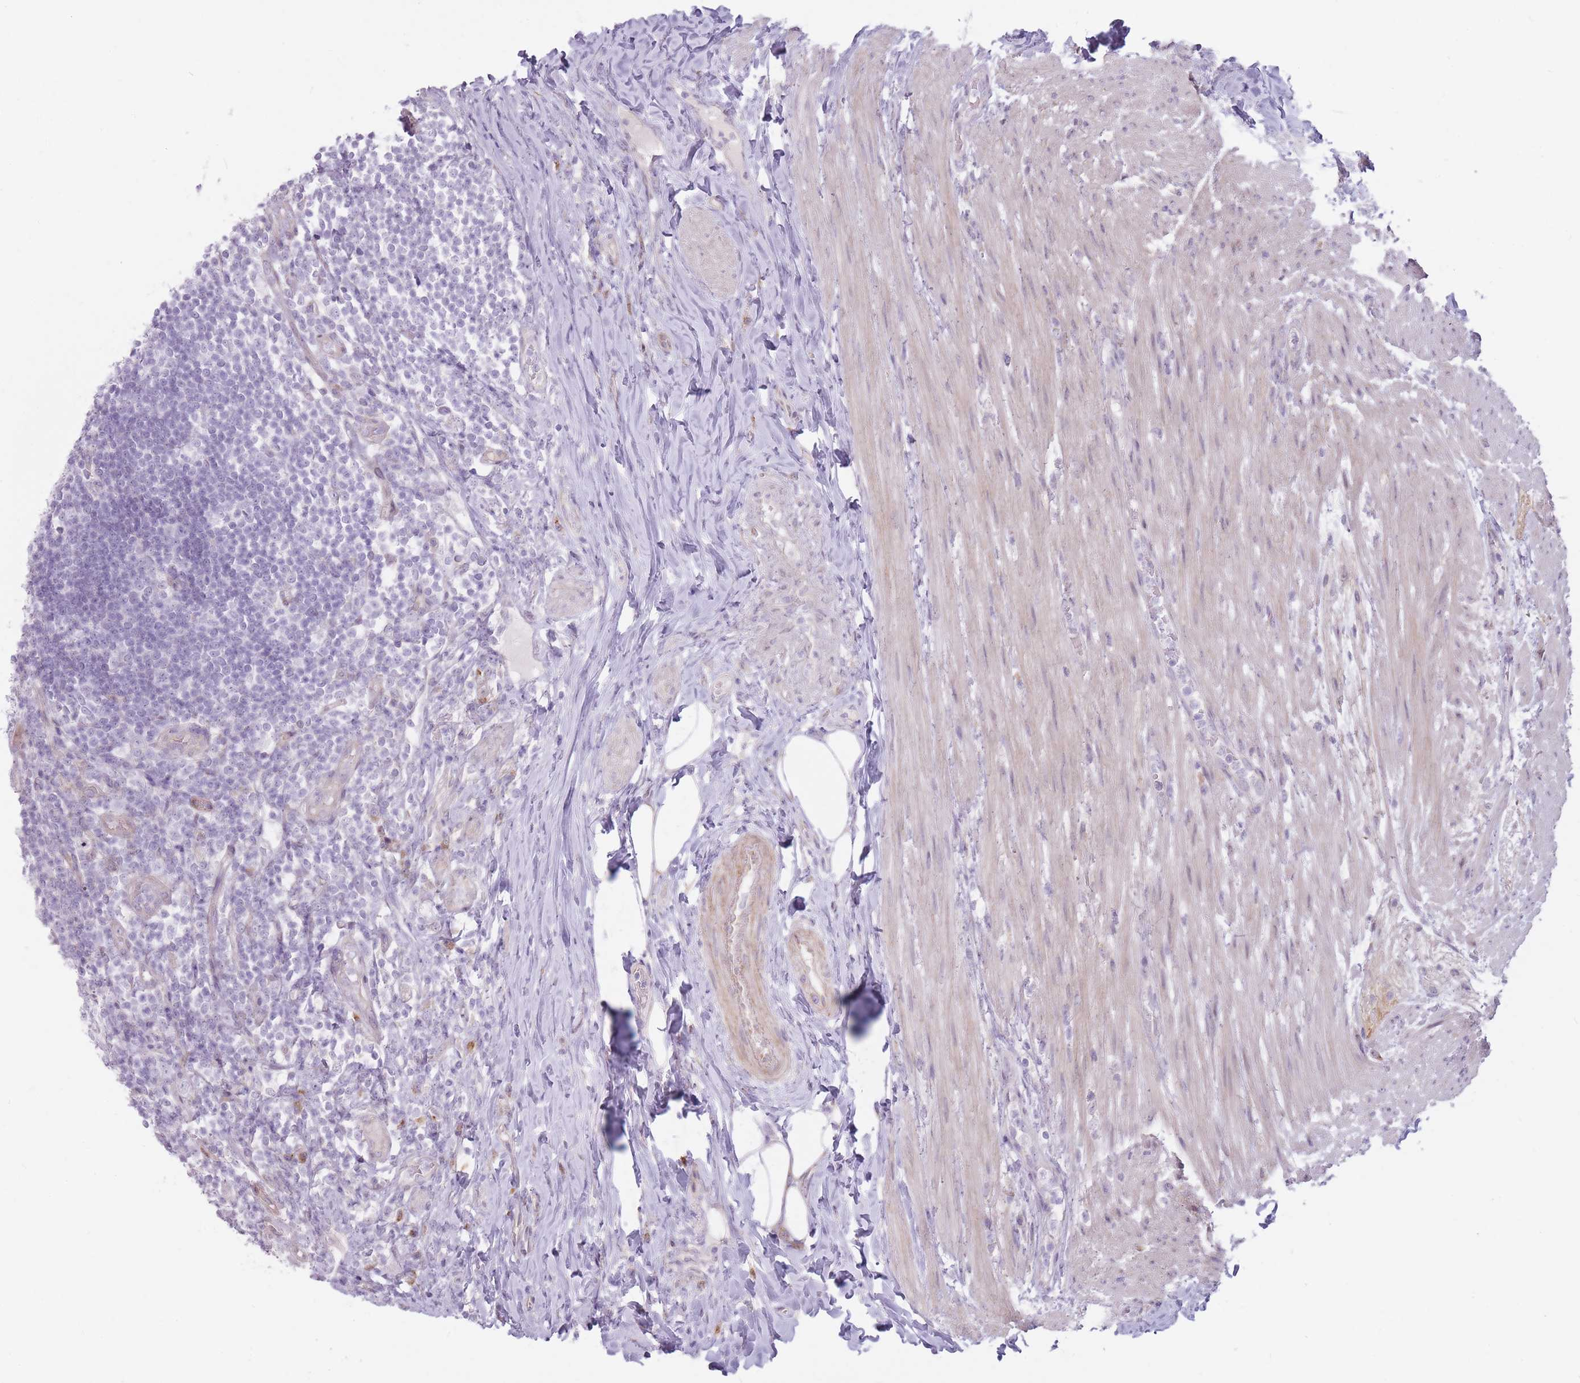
{"staining": {"intensity": "negative", "quantity": "none", "location": "none"}, "tissue": "appendix", "cell_type": "Glandular cells", "image_type": "normal", "snomed": [{"axis": "morphology", "description": "Normal tissue, NOS"}, {"axis": "topography", "description": "Appendix"}], "caption": "This is a histopathology image of immunohistochemistry (IHC) staining of unremarkable appendix, which shows no positivity in glandular cells. Nuclei are stained in blue.", "gene": "PGRMC2", "patient": {"sex": "female", "age": 43}}